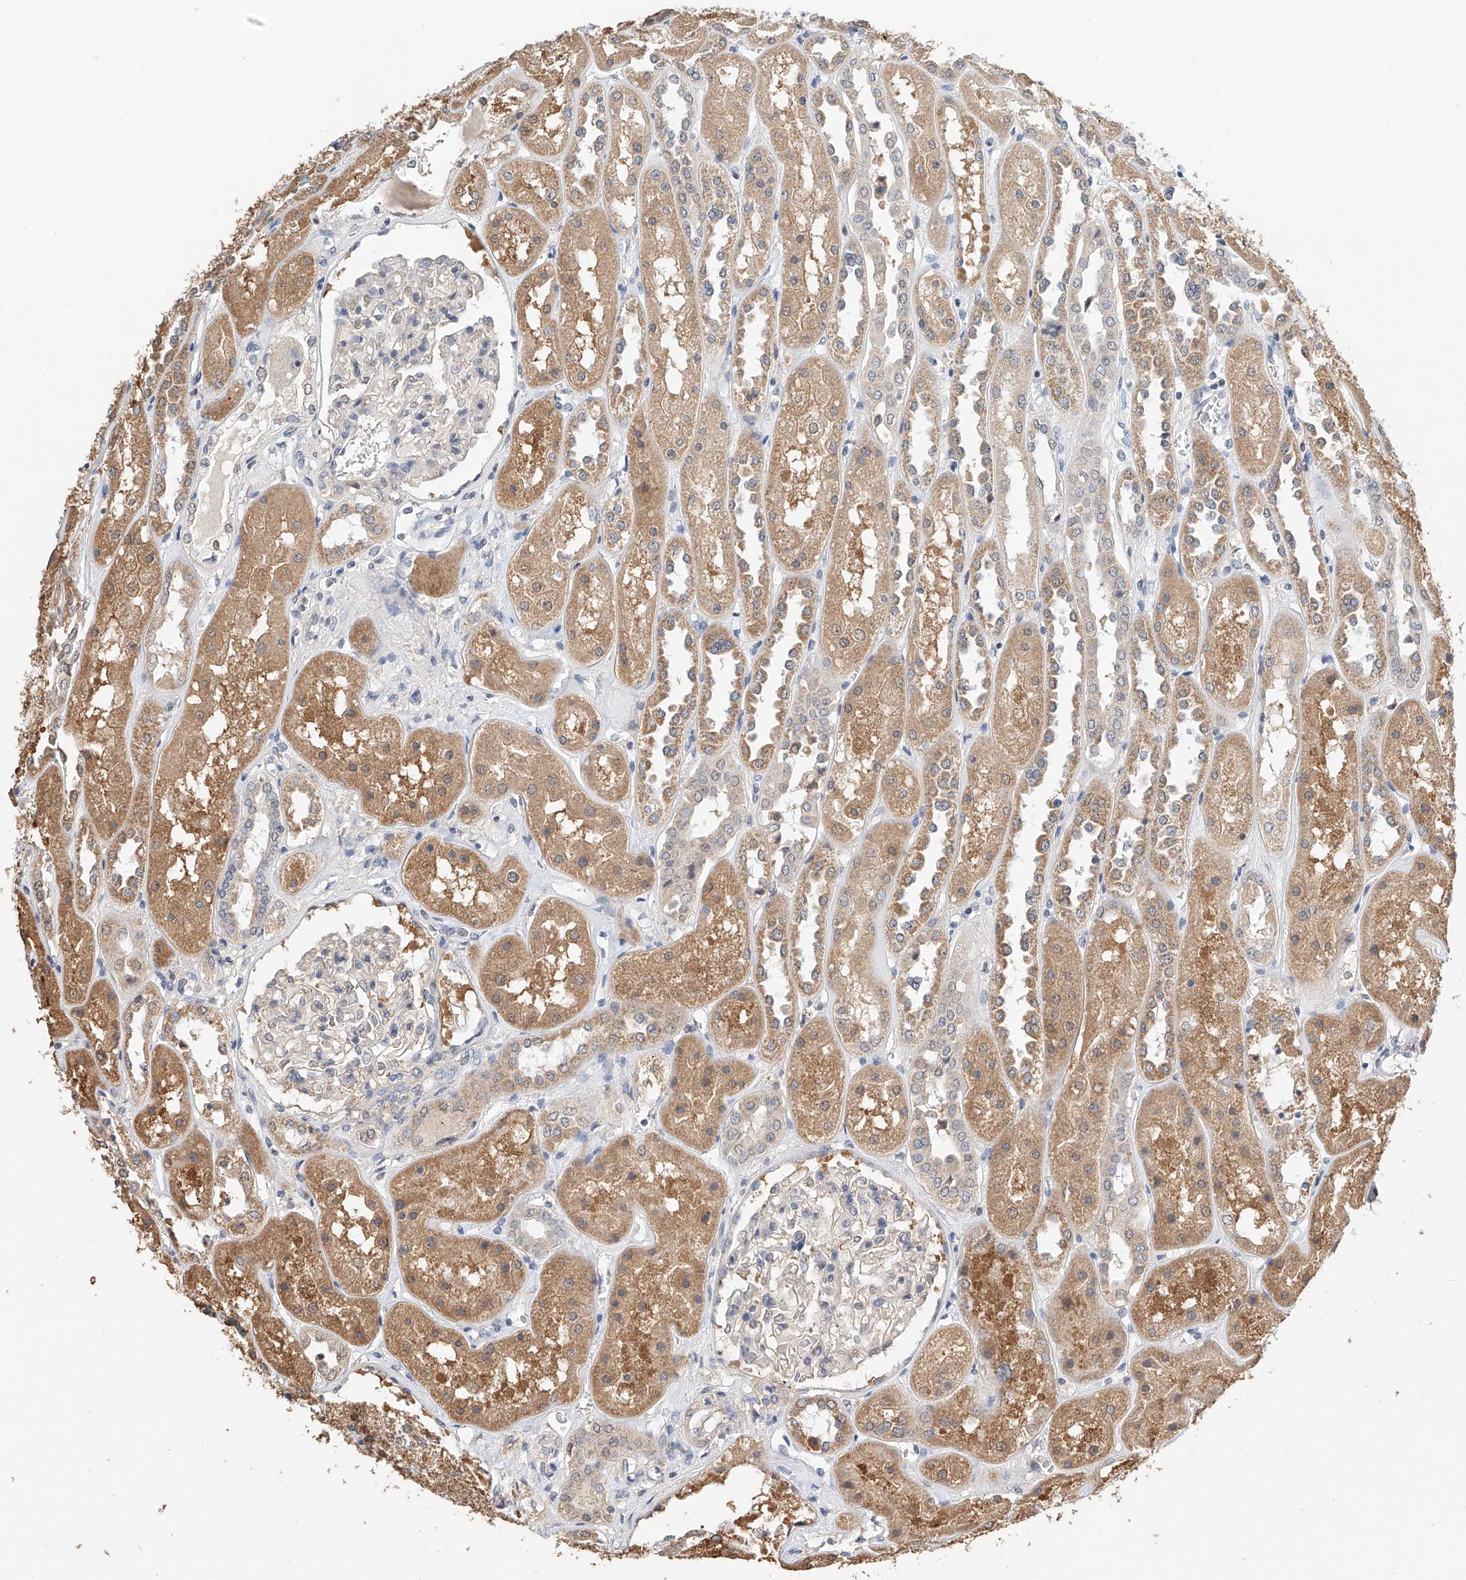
{"staining": {"intensity": "negative", "quantity": "none", "location": "none"}, "tissue": "kidney", "cell_type": "Cells in glomeruli", "image_type": "normal", "snomed": [{"axis": "morphology", "description": "Normal tissue, NOS"}, {"axis": "topography", "description": "Kidney"}], "caption": "Protein analysis of normal kidney demonstrates no significant staining in cells in glomeruli.", "gene": "CTDP1", "patient": {"sex": "male", "age": 70}}